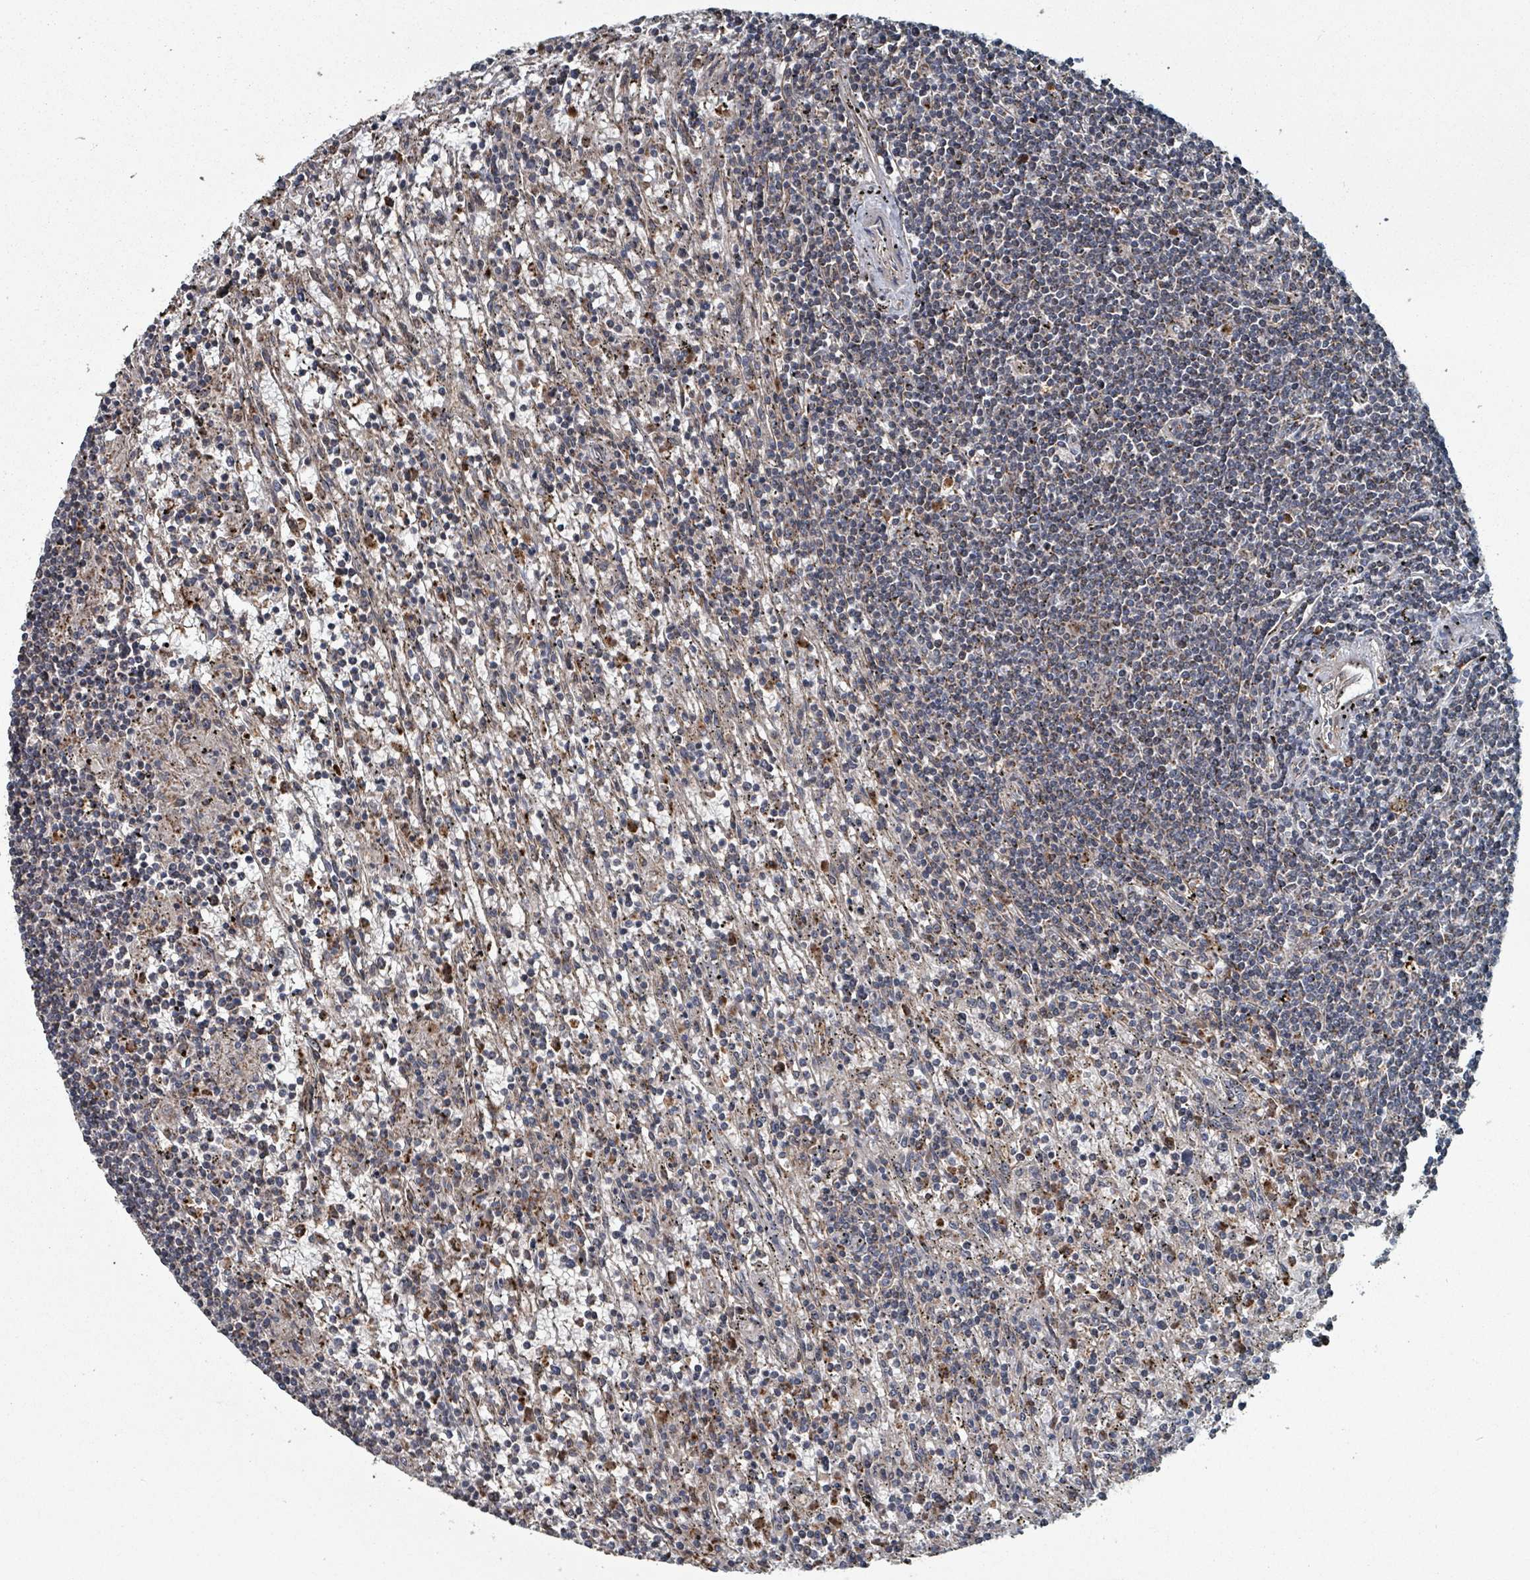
{"staining": {"intensity": "negative", "quantity": "none", "location": "none"}, "tissue": "lymphoma", "cell_type": "Tumor cells", "image_type": "cancer", "snomed": [{"axis": "morphology", "description": "Malignant lymphoma, non-Hodgkin's type, Low grade"}, {"axis": "topography", "description": "Spleen"}], "caption": "Histopathology image shows no protein positivity in tumor cells of low-grade malignant lymphoma, non-Hodgkin's type tissue.", "gene": "MRPL4", "patient": {"sex": "male", "age": 76}}